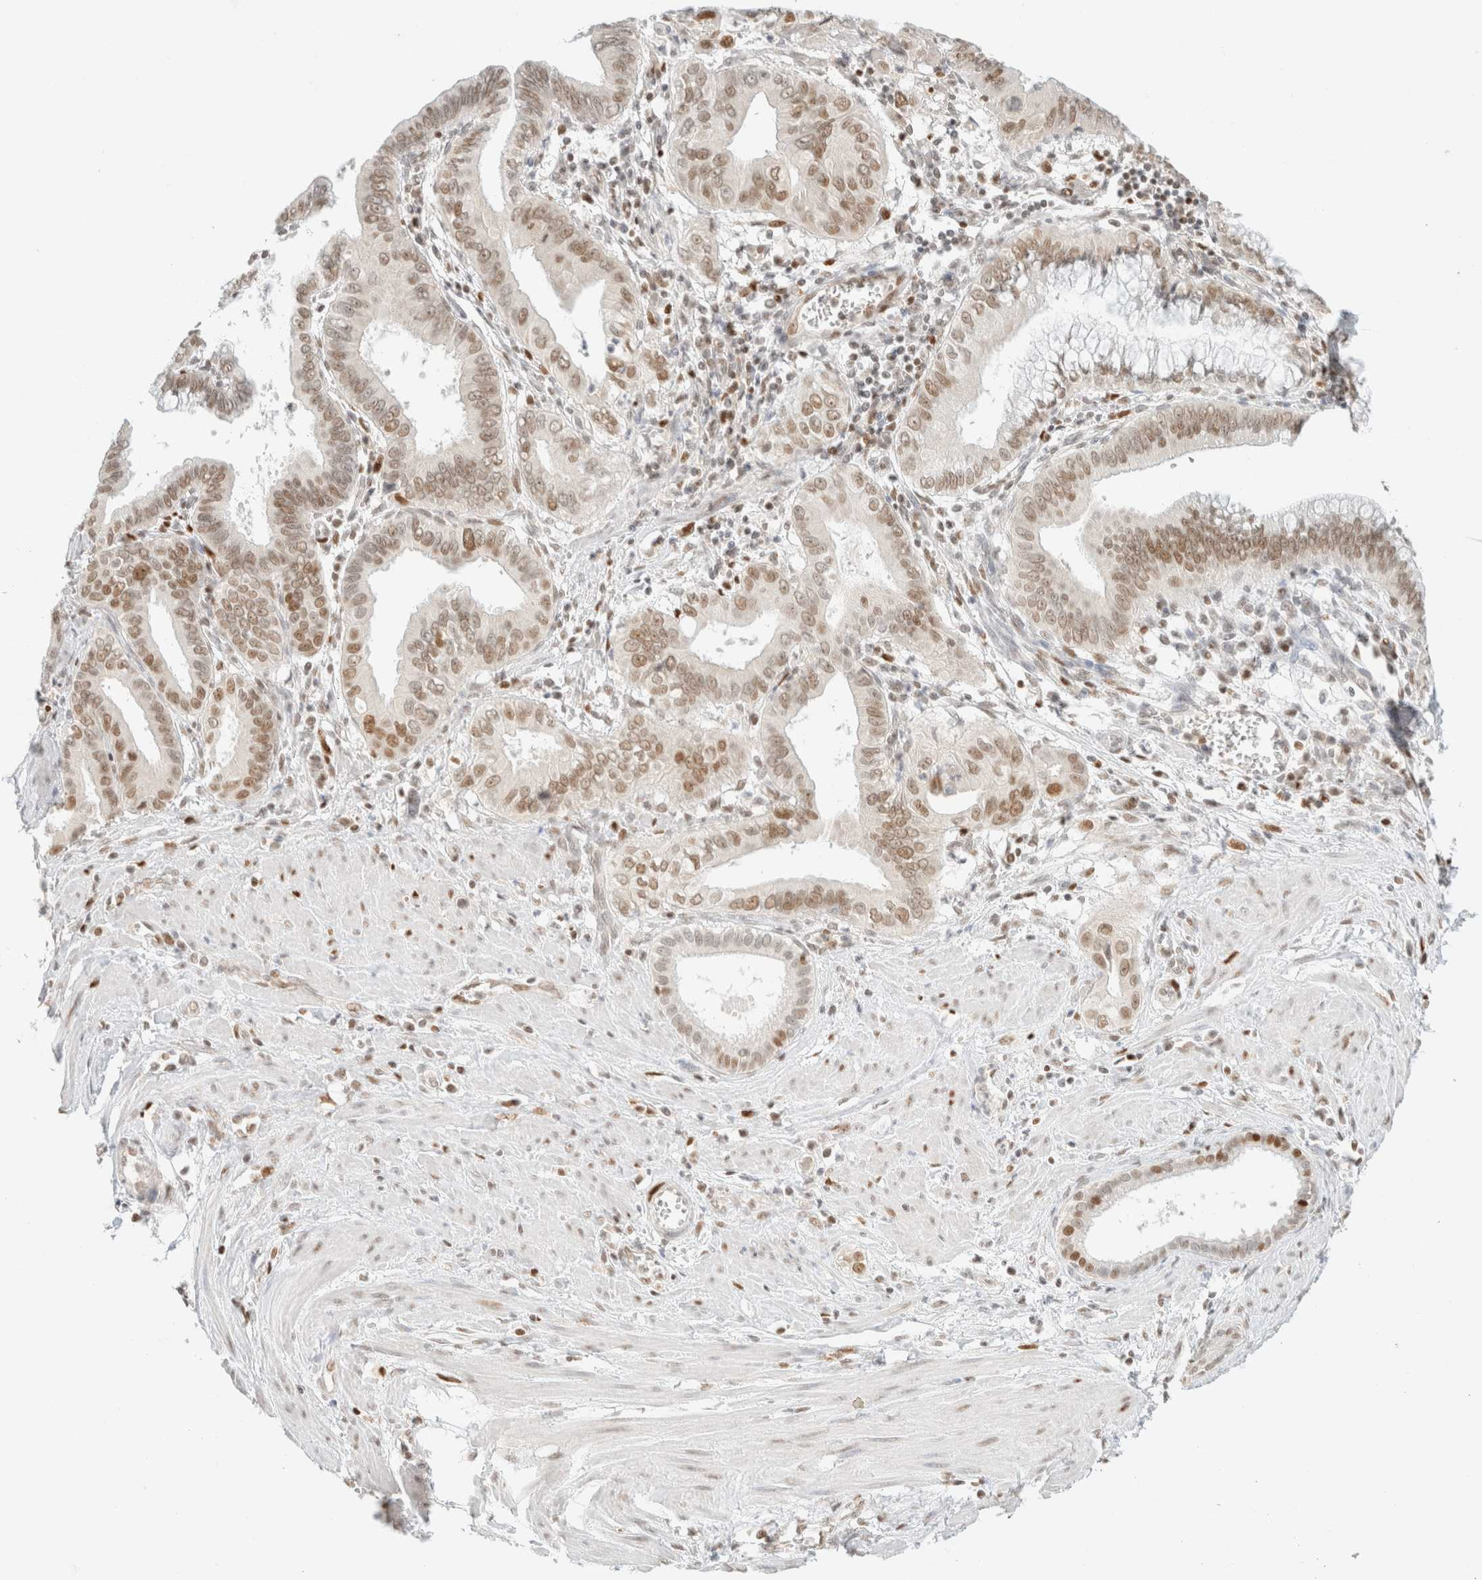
{"staining": {"intensity": "moderate", "quantity": ">75%", "location": "nuclear"}, "tissue": "pancreatic cancer", "cell_type": "Tumor cells", "image_type": "cancer", "snomed": [{"axis": "morphology", "description": "Normal tissue, NOS"}, {"axis": "topography", "description": "Lymph node"}], "caption": "Pancreatic cancer was stained to show a protein in brown. There is medium levels of moderate nuclear expression in approximately >75% of tumor cells.", "gene": "DDB2", "patient": {"sex": "male", "age": 50}}